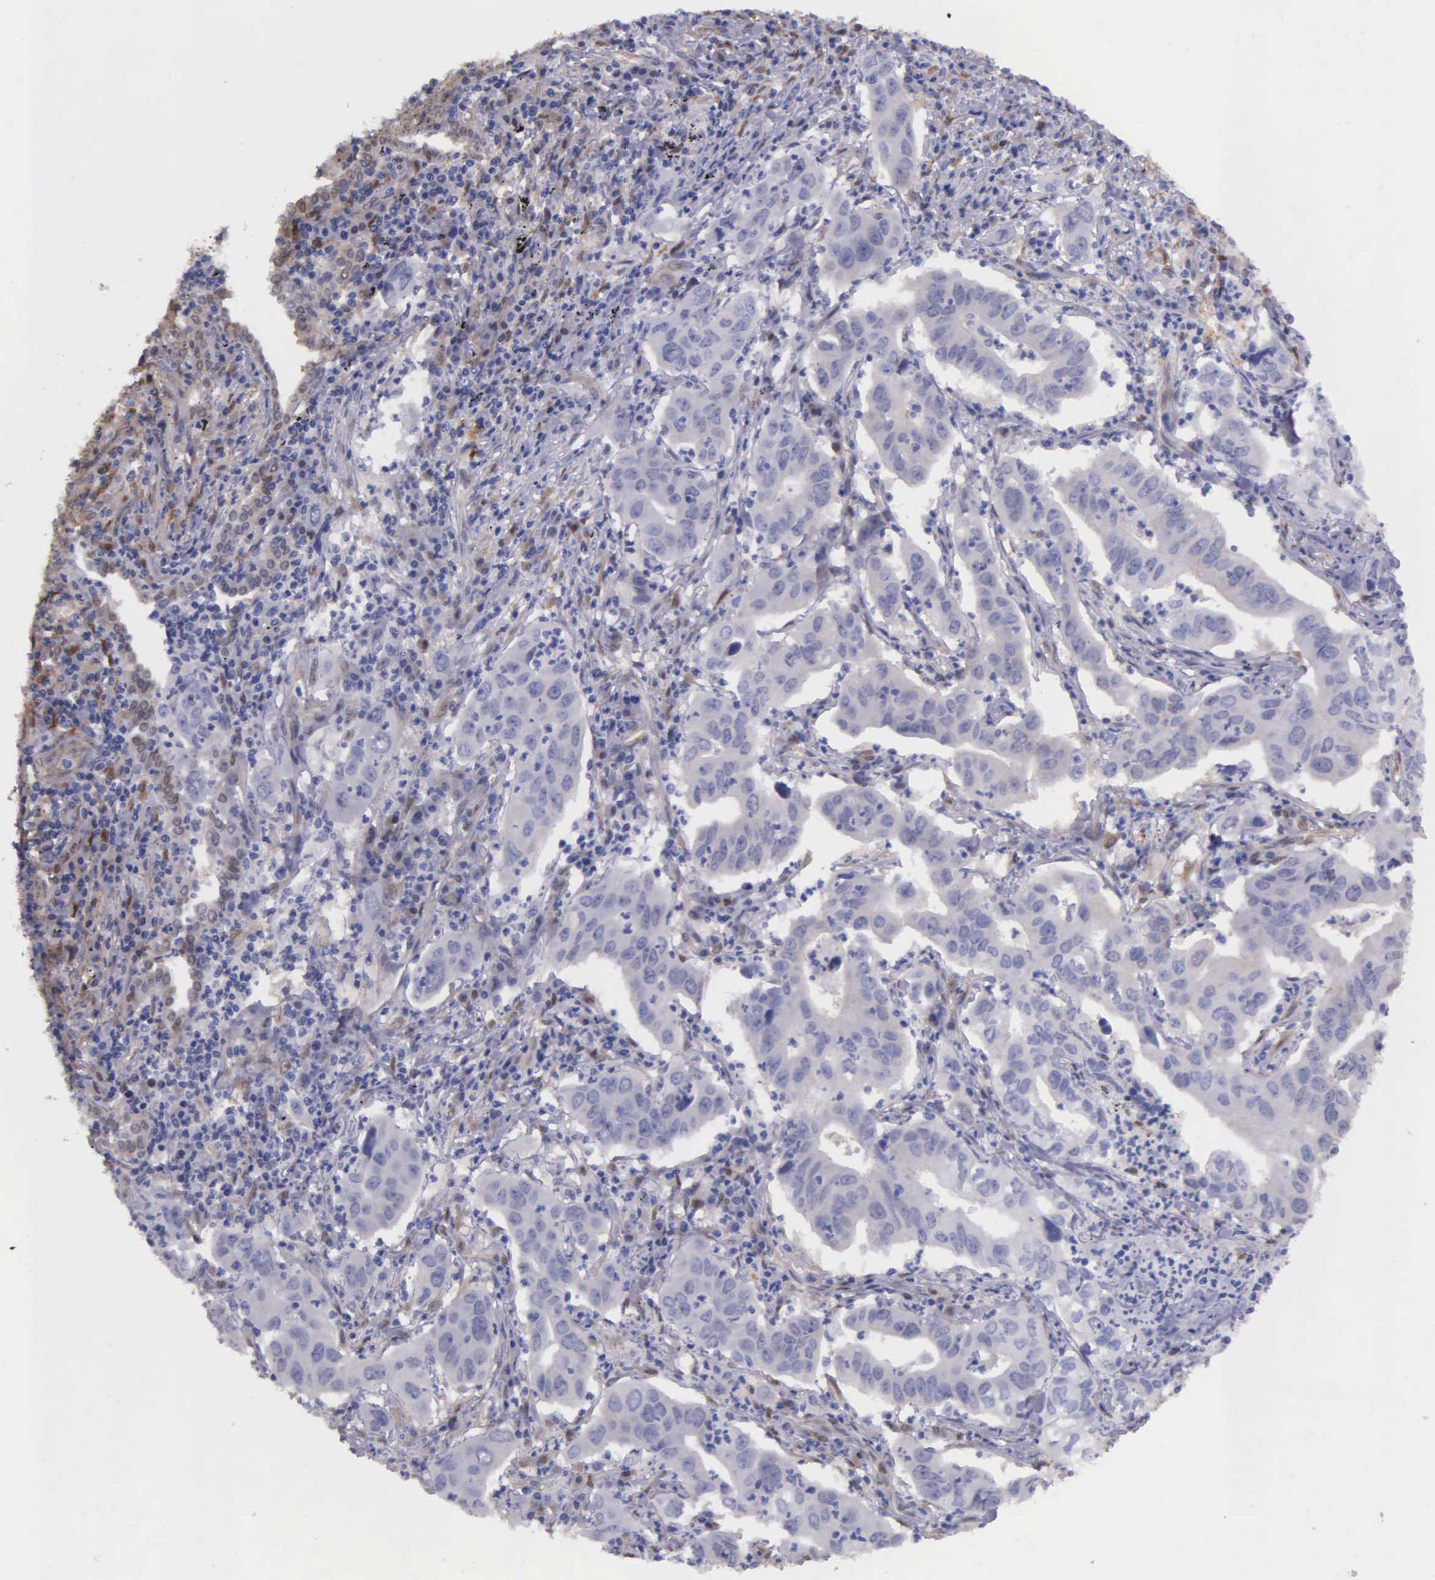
{"staining": {"intensity": "negative", "quantity": "none", "location": "none"}, "tissue": "lung cancer", "cell_type": "Tumor cells", "image_type": "cancer", "snomed": [{"axis": "morphology", "description": "Adenocarcinoma, NOS"}, {"axis": "topography", "description": "Lung"}], "caption": "This is a micrograph of IHC staining of lung adenocarcinoma, which shows no positivity in tumor cells.", "gene": "GSTT2", "patient": {"sex": "male", "age": 48}}